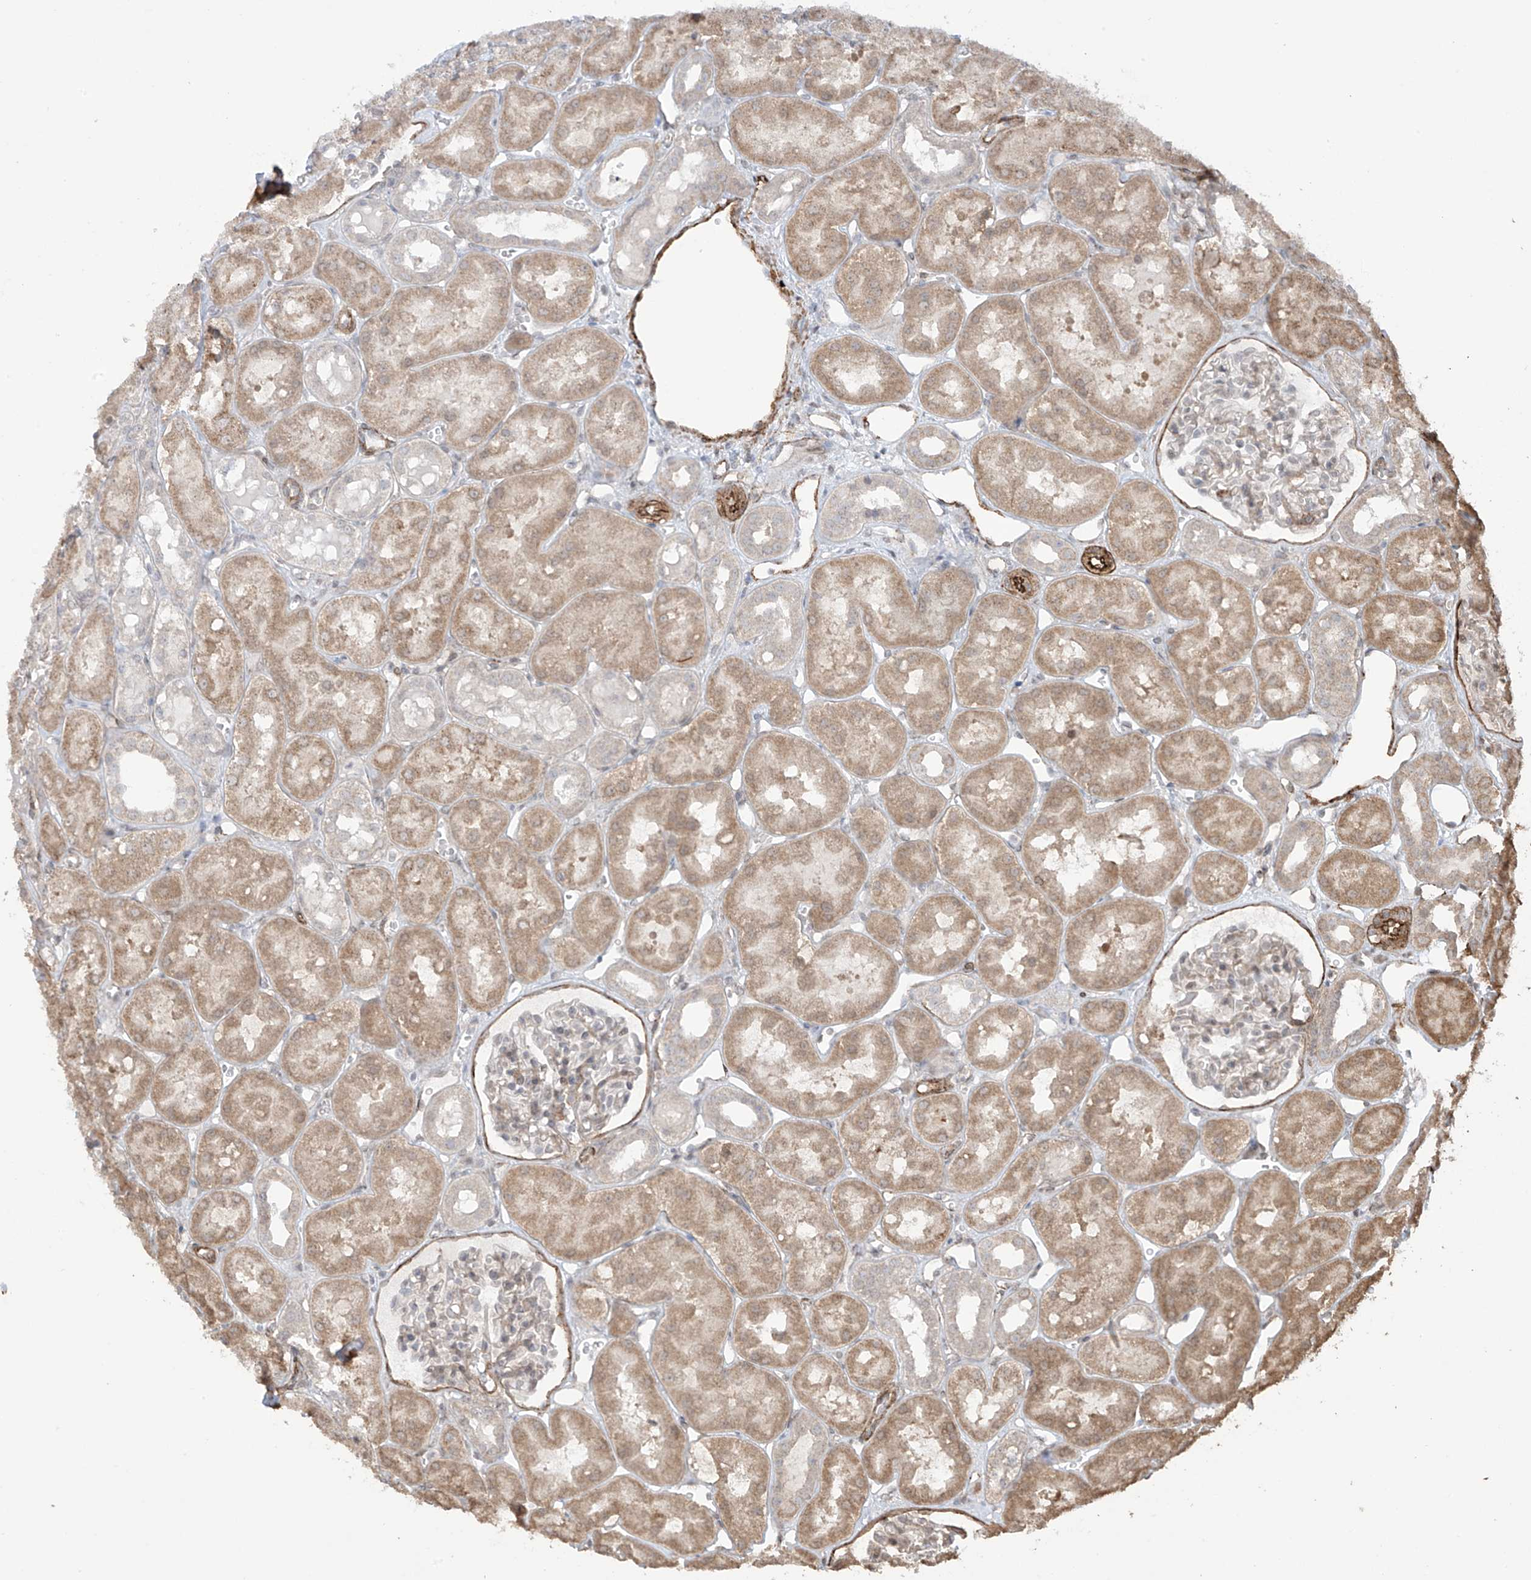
{"staining": {"intensity": "weak", "quantity": "<25%", "location": "cytoplasmic/membranous"}, "tissue": "kidney", "cell_type": "Cells in glomeruli", "image_type": "normal", "snomed": [{"axis": "morphology", "description": "Normal tissue, NOS"}, {"axis": "topography", "description": "Kidney"}], "caption": "Micrograph shows no protein positivity in cells in glomeruli of benign kidney.", "gene": "TTLL5", "patient": {"sex": "male", "age": 16}}